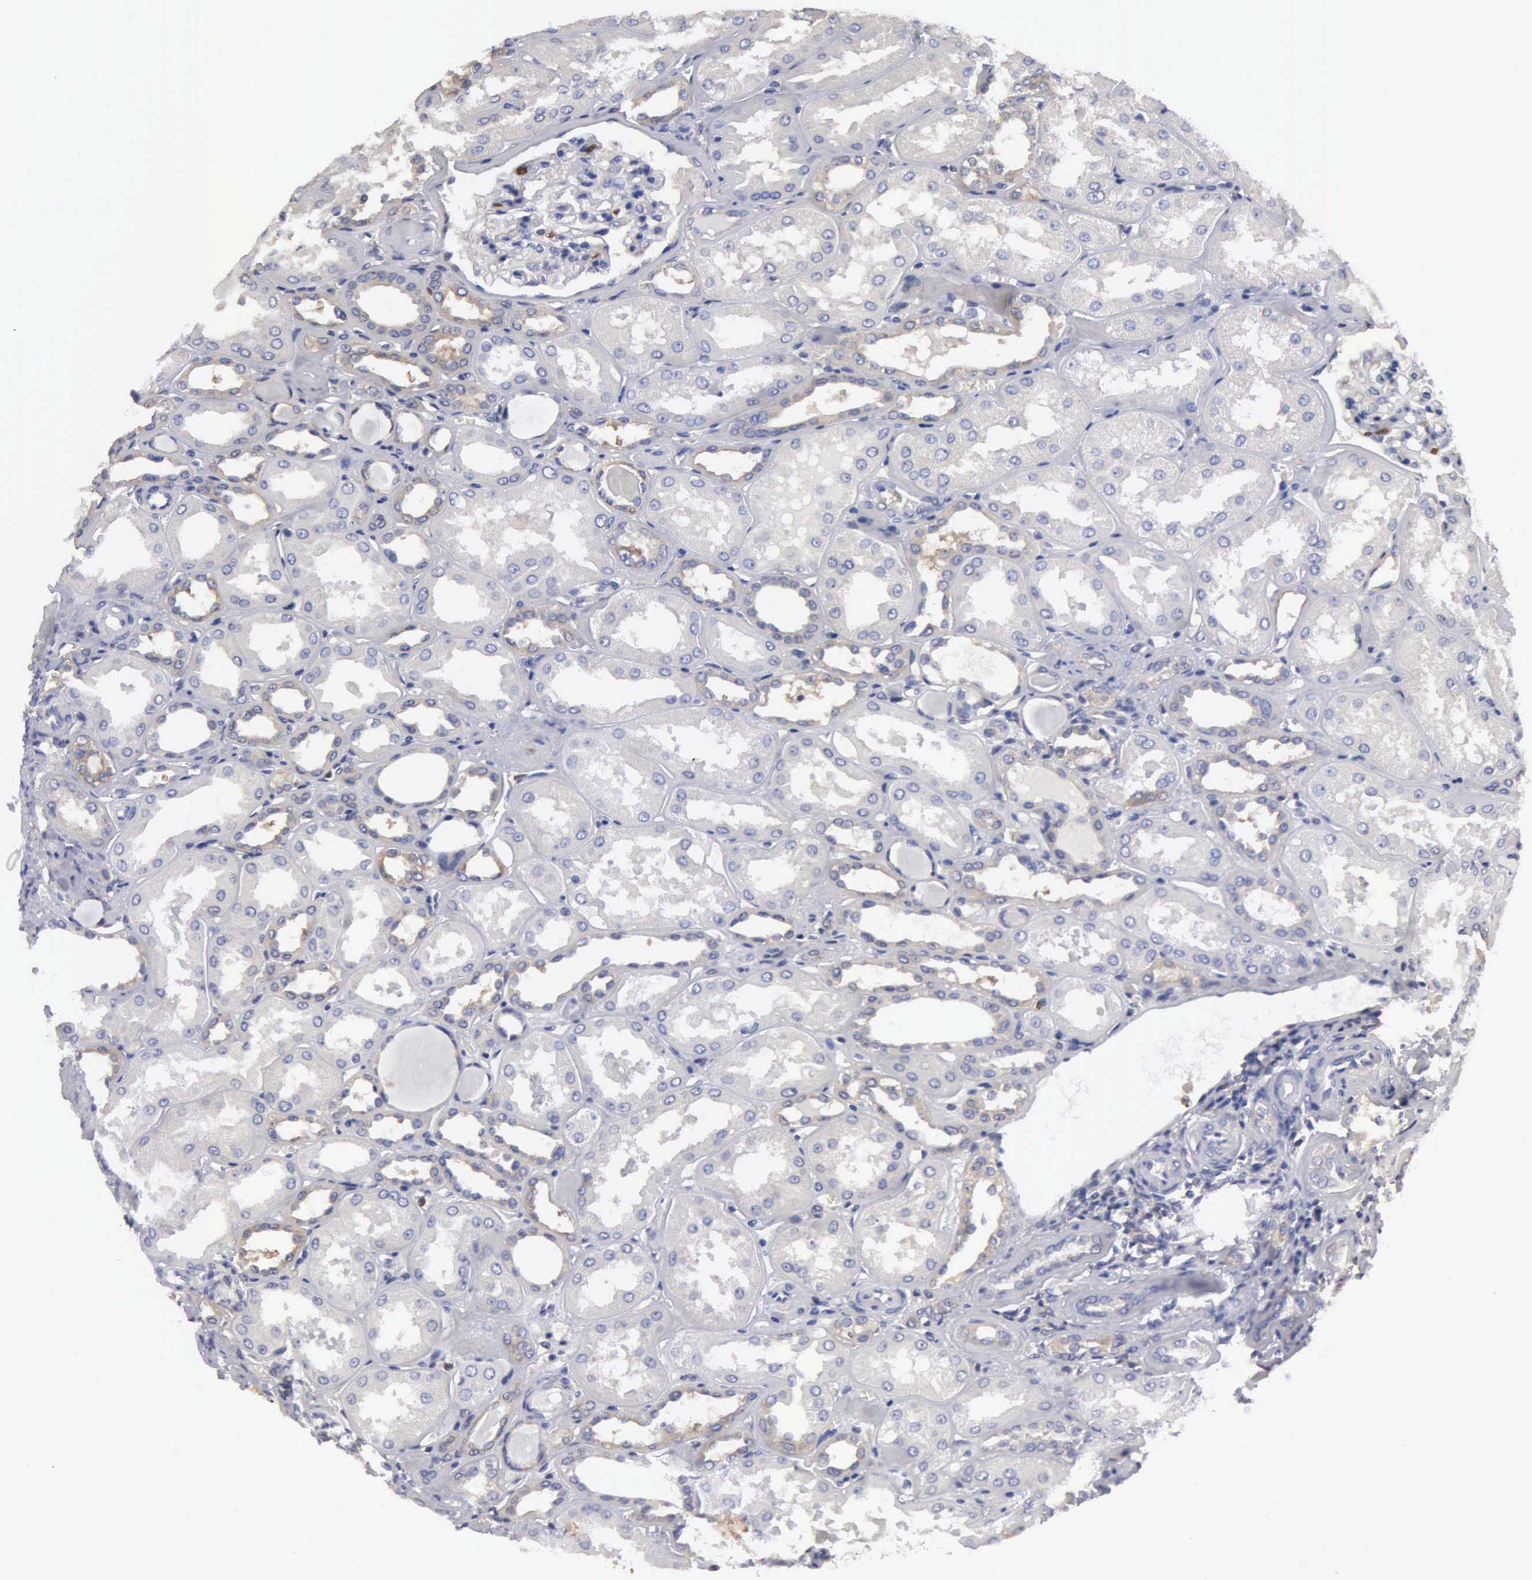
{"staining": {"intensity": "negative", "quantity": "none", "location": "none"}, "tissue": "kidney", "cell_type": "Cells in glomeruli", "image_type": "normal", "snomed": [{"axis": "morphology", "description": "Normal tissue, NOS"}, {"axis": "topography", "description": "Kidney"}], "caption": "Immunohistochemistry (IHC) photomicrograph of normal kidney: human kidney stained with DAB (3,3'-diaminobenzidine) shows no significant protein expression in cells in glomeruli.", "gene": "G6PD", "patient": {"sex": "male", "age": 61}}